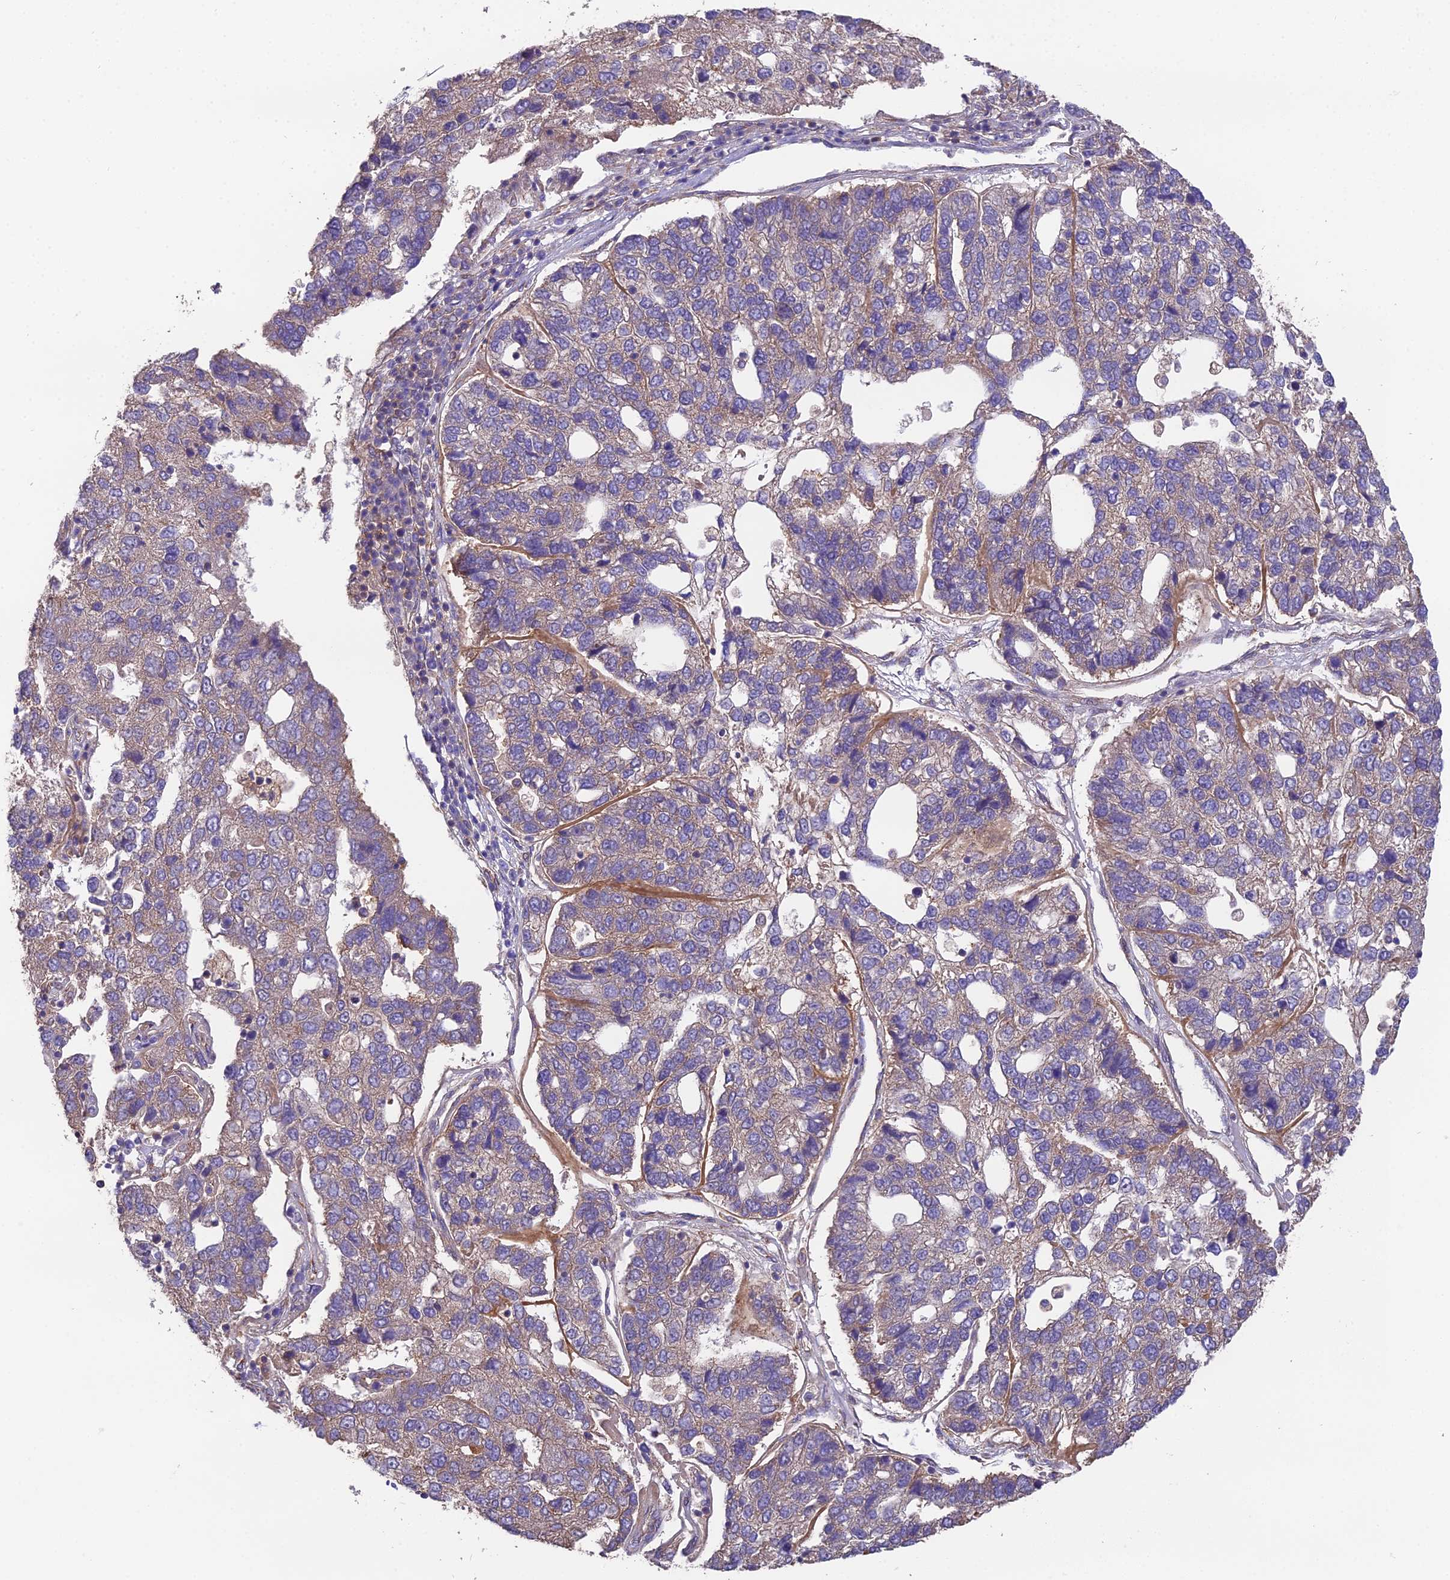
{"staining": {"intensity": "moderate", "quantity": "<25%", "location": "cytoplasmic/membranous"}, "tissue": "pancreatic cancer", "cell_type": "Tumor cells", "image_type": "cancer", "snomed": [{"axis": "morphology", "description": "Adenocarcinoma, NOS"}, {"axis": "topography", "description": "Pancreas"}], "caption": "Protein staining of pancreatic cancer (adenocarcinoma) tissue shows moderate cytoplasmic/membranous positivity in about <25% of tumor cells. (IHC, brightfield microscopy, high magnification).", "gene": "BLOC1S4", "patient": {"sex": "female", "age": 61}}